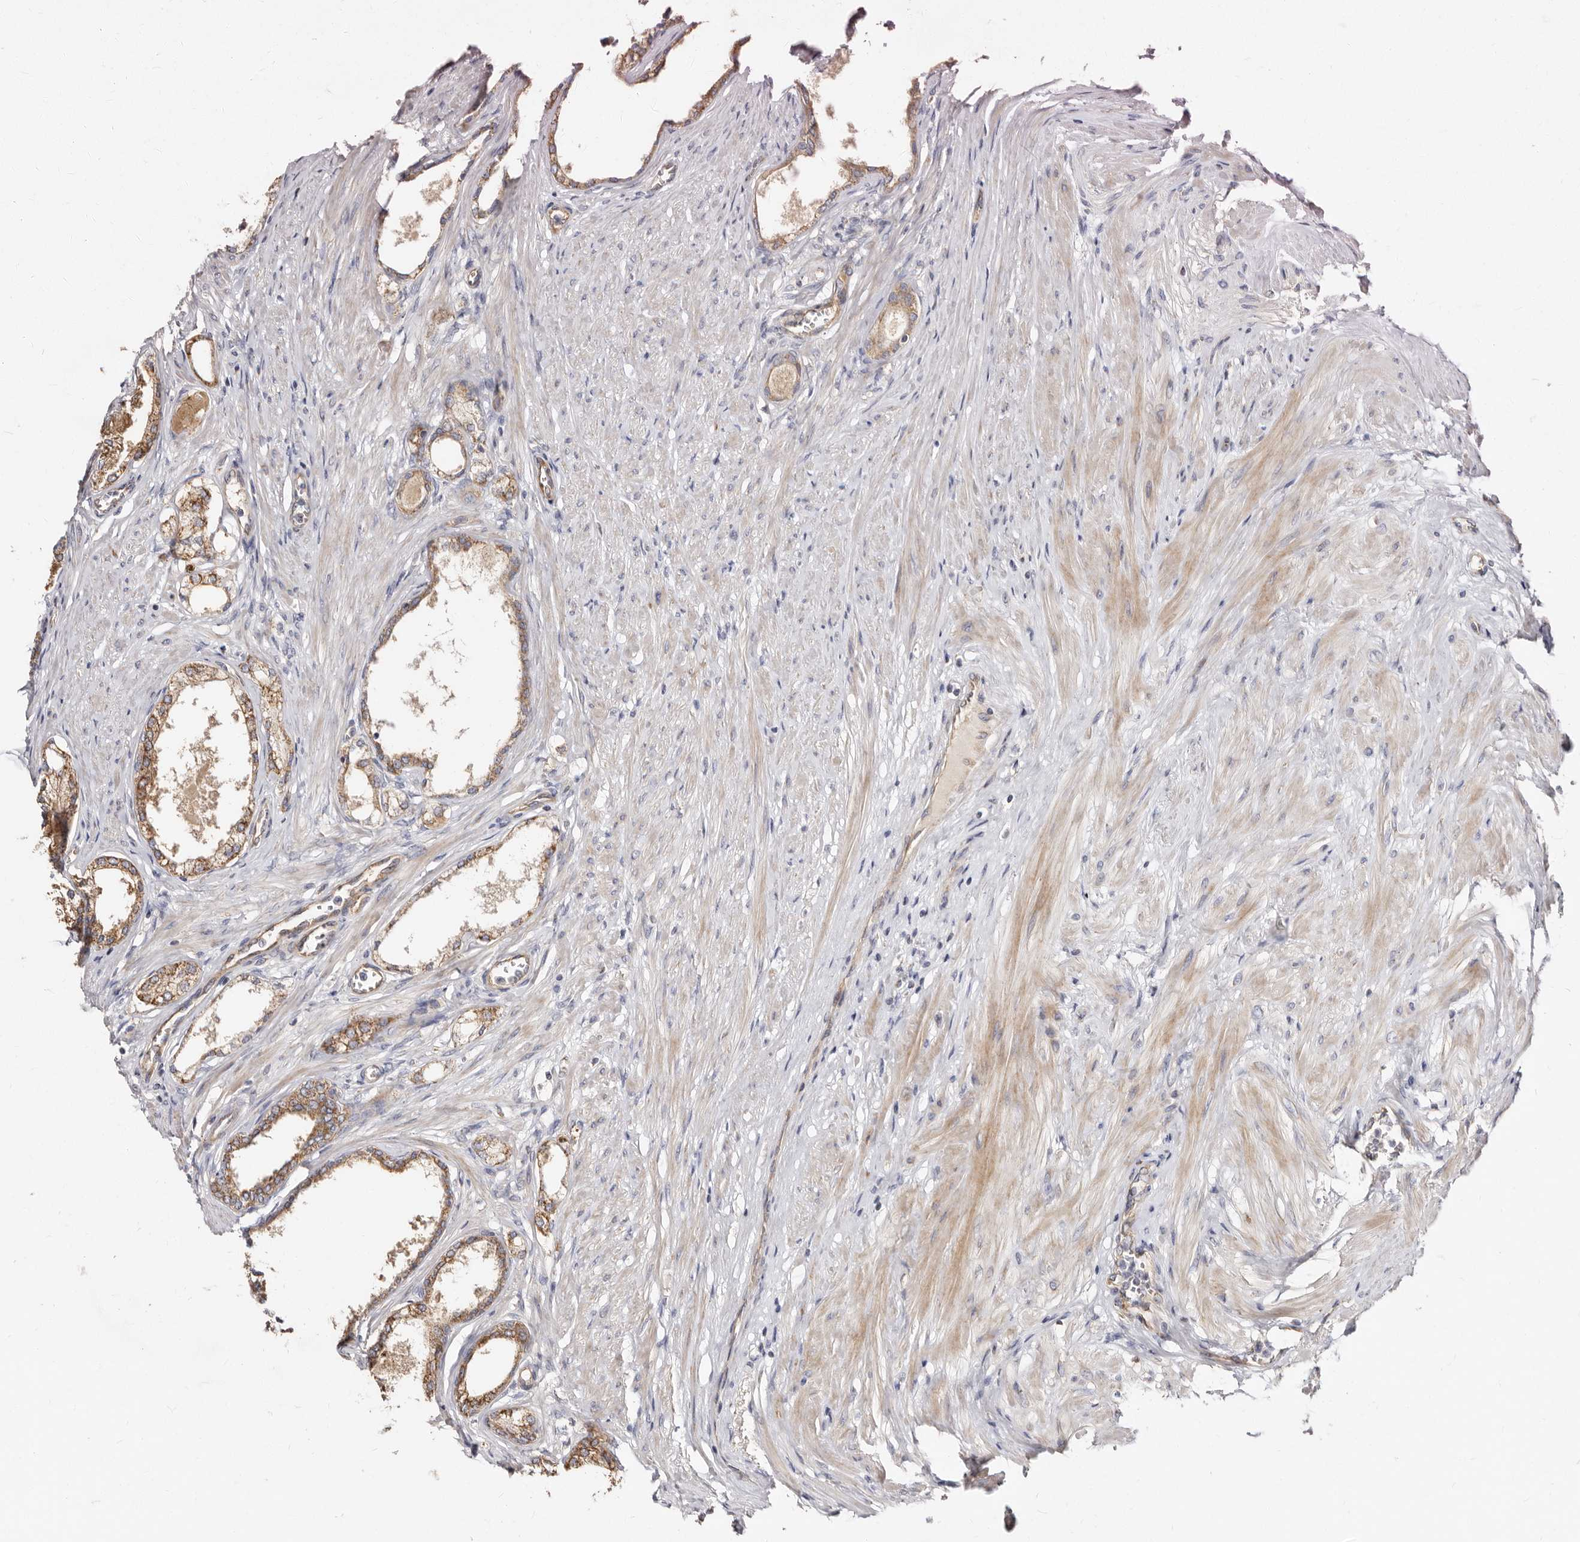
{"staining": {"intensity": "strong", "quantity": ">75%", "location": "cytoplasmic/membranous"}, "tissue": "prostate", "cell_type": "Glandular cells", "image_type": "normal", "snomed": [{"axis": "morphology", "description": "Normal tissue, NOS"}, {"axis": "morphology", "description": "Urothelial carcinoma, Low grade"}, {"axis": "topography", "description": "Urinary bladder"}, {"axis": "topography", "description": "Prostate"}], "caption": "High-power microscopy captured an immunohistochemistry micrograph of unremarkable prostate, revealing strong cytoplasmic/membranous expression in about >75% of glandular cells. The staining was performed using DAB to visualize the protein expression in brown, while the nuclei were stained in blue with hematoxylin (Magnification: 20x).", "gene": "BAIAP2L1", "patient": {"sex": "male", "age": 60}}